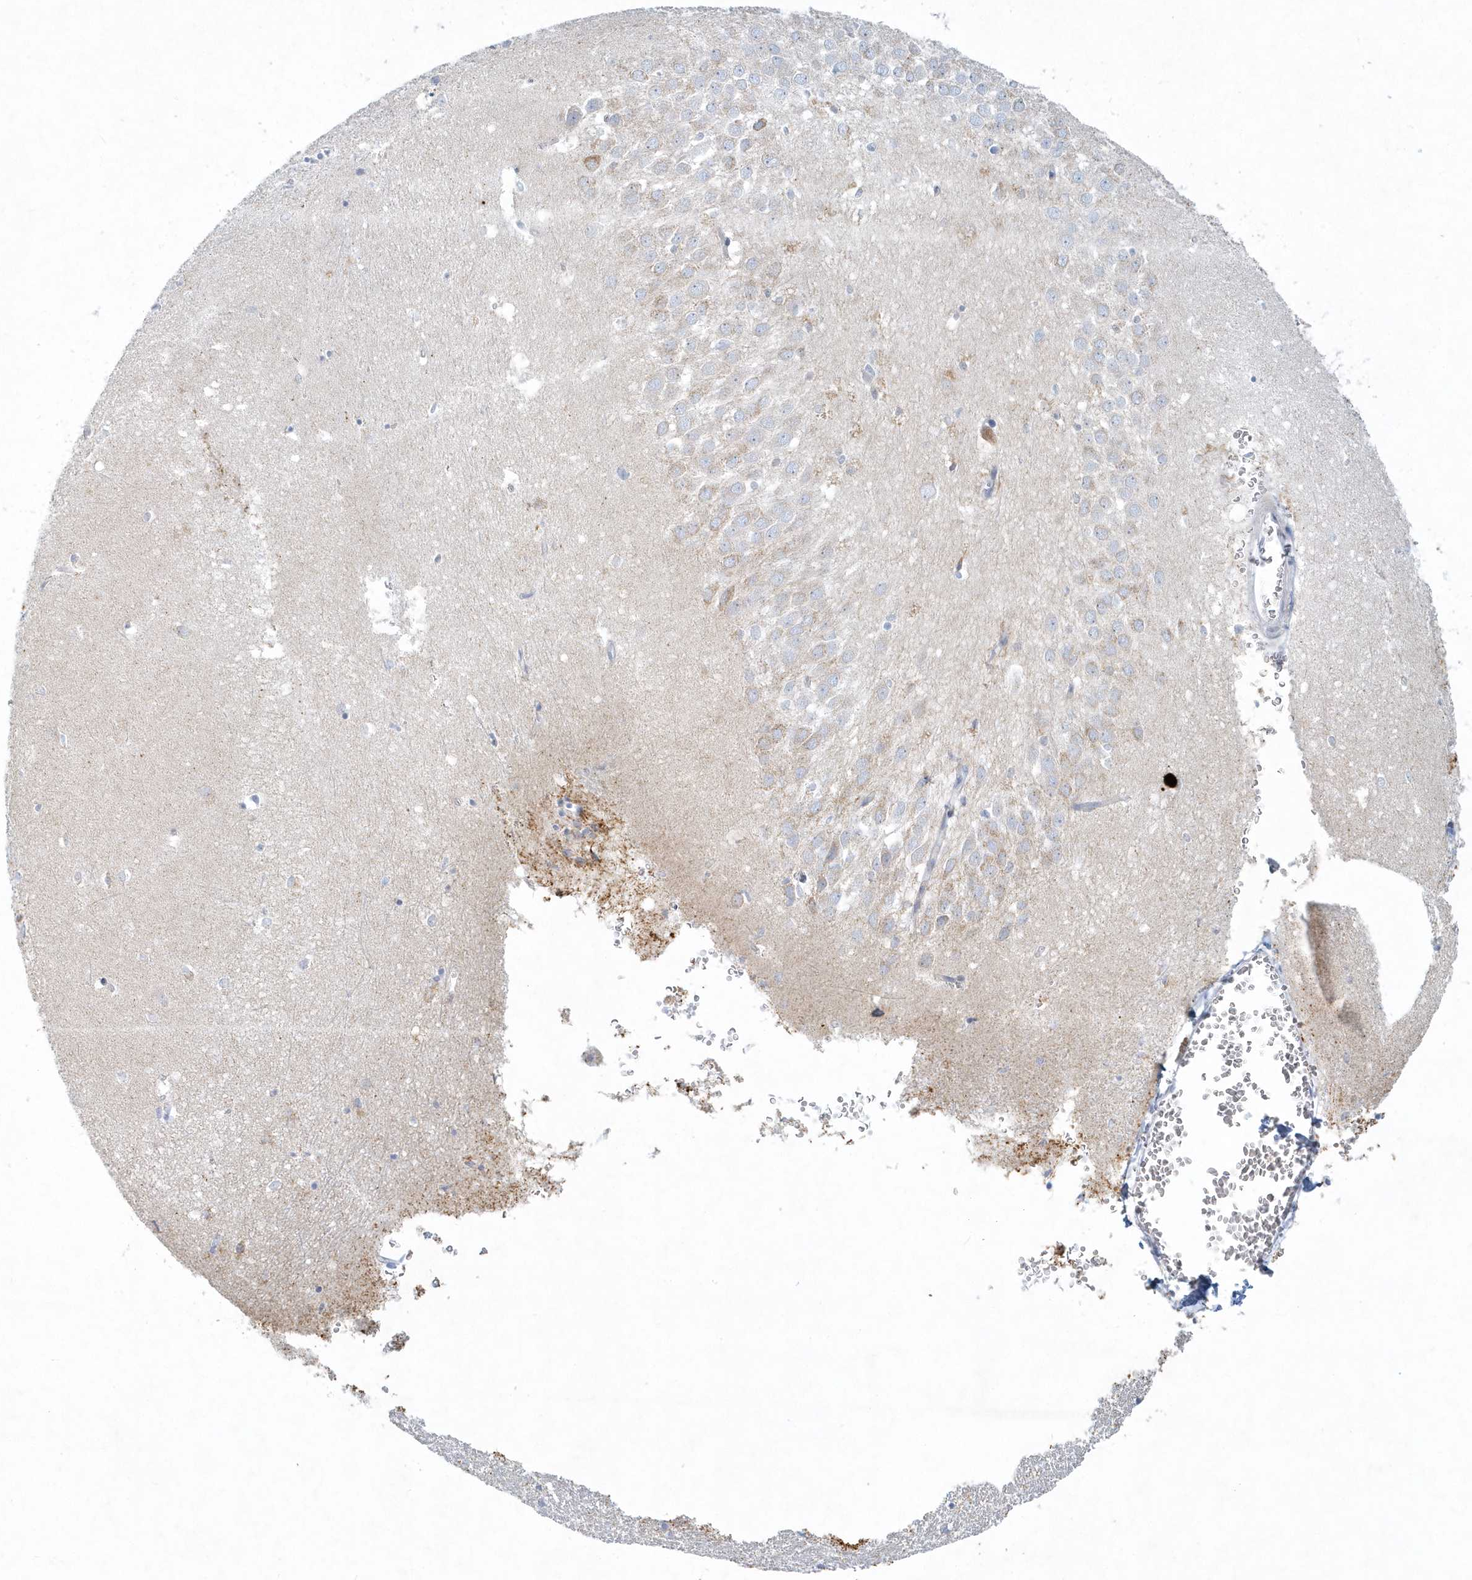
{"staining": {"intensity": "negative", "quantity": "none", "location": "none"}, "tissue": "hippocampus", "cell_type": "Glial cells", "image_type": "normal", "snomed": [{"axis": "morphology", "description": "Normal tissue, NOS"}, {"axis": "topography", "description": "Hippocampus"}], "caption": "An image of human hippocampus is negative for staining in glial cells. (IHC, brightfield microscopy, high magnification).", "gene": "DNAH1", "patient": {"sex": "female", "age": 64}}